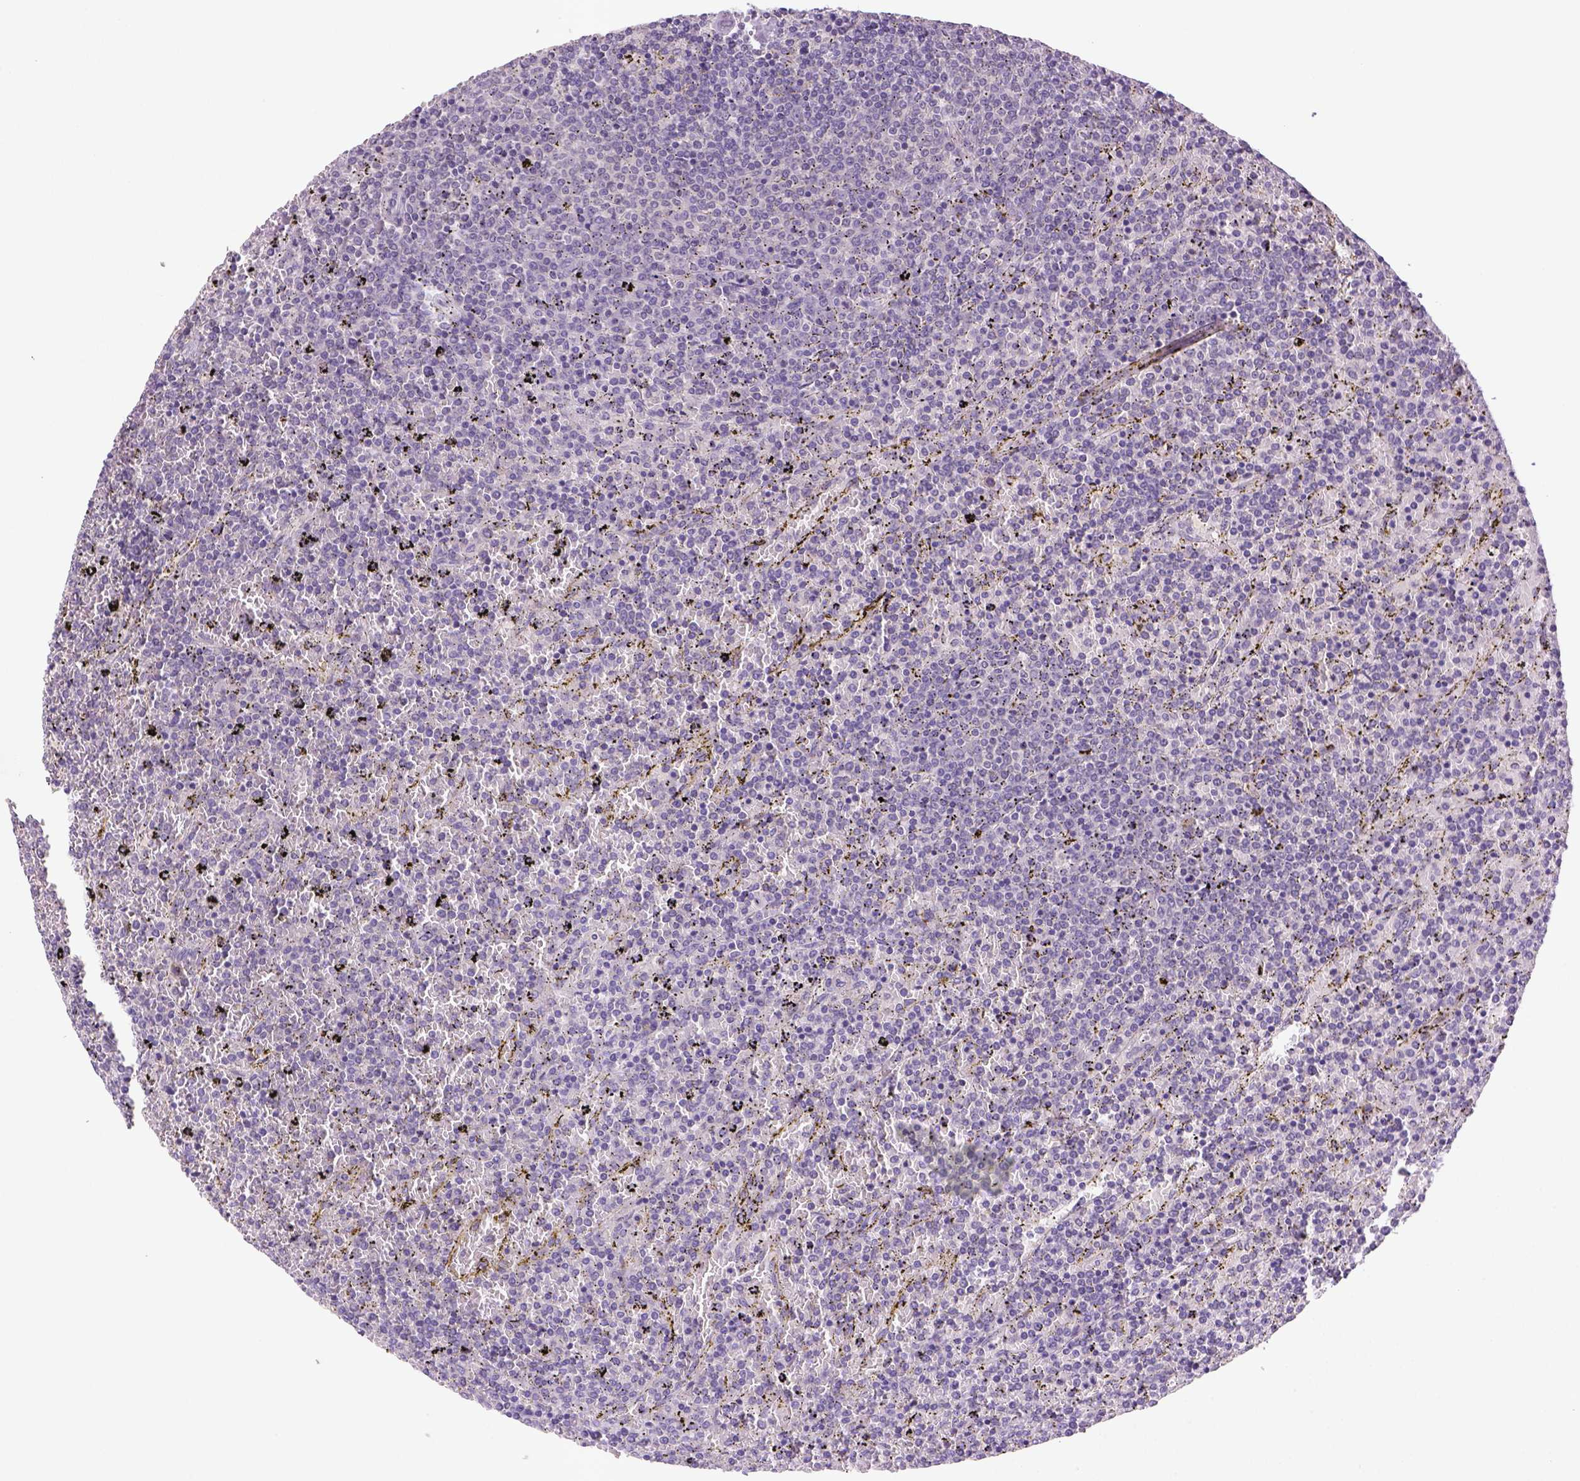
{"staining": {"intensity": "negative", "quantity": "none", "location": "none"}, "tissue": "lymphoma", "cell_type": "Tumor cells", "image_type": "cancer", "snomed": [{"axis": "morphology", "description": "Malignant lymphoma, non-Hodgkin's type, Low grade"}, {"axis": "topography", "description": "Spleen"}], "caption": "A micrograph of malignant lymphoma, non-Hodgkin's type (low-grade) stained for a protein reveals no brown staining in tumor cells. Nuclei are stained in blue.", "gene": "NLGN2", "patient": {"sex": "female", "age": 77}}